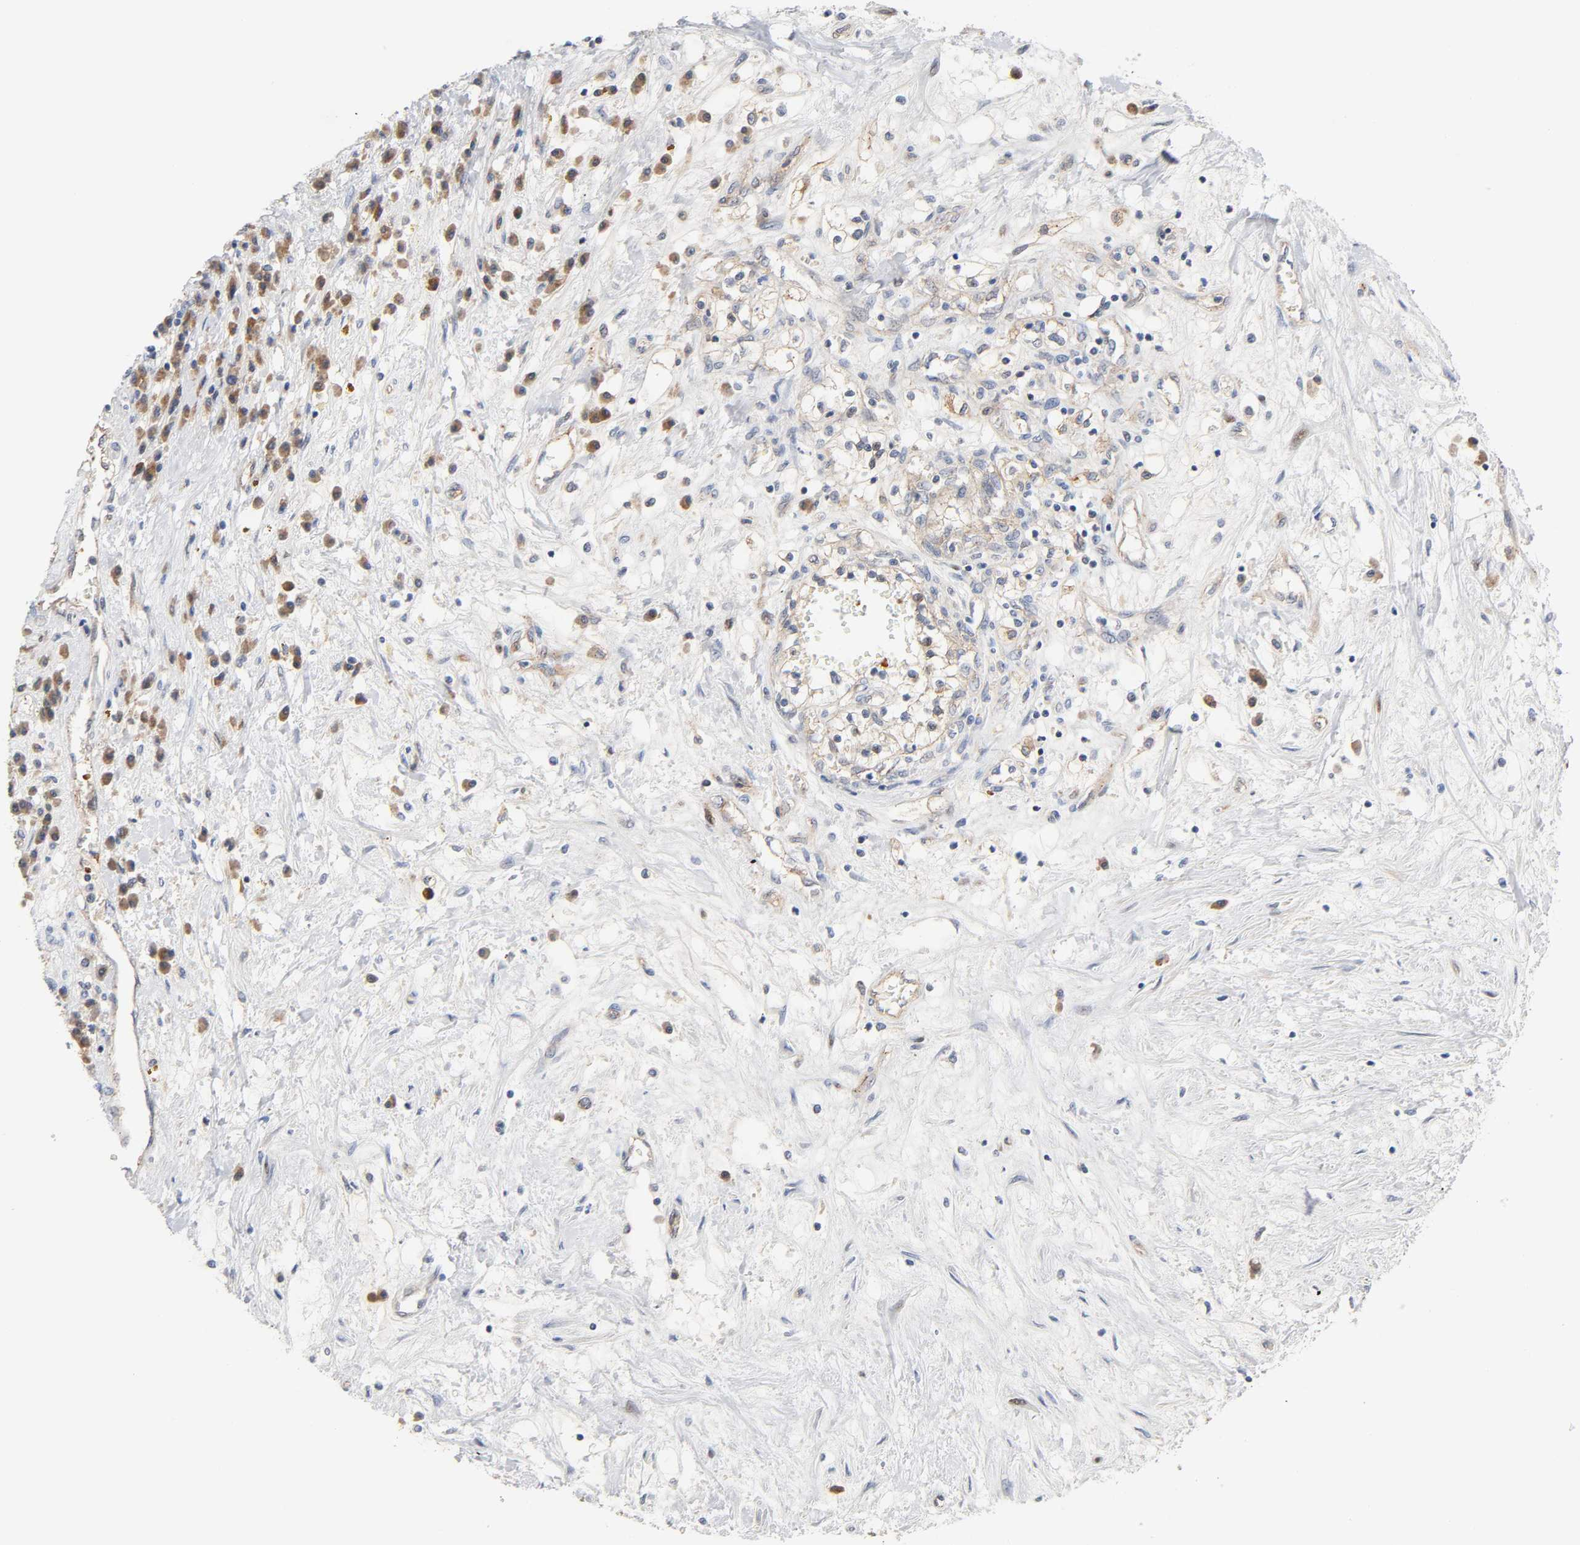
{"staining": {"intensity": "weak", "quantity": "25%-75%", "location": "cytoplasmic/membranous"}, "tissue": "renal cancer", "cell_type": "Tumor cells", "image_type": "cancer", "snomed": [{"axis": "morphology", "description": "Adenocarcinoma, NOS"}, {"axis": "topography", "description": "Kidney"}], "caption": "This photomicrograph exhibits IHC staining of renal adenocarcinoma, with low weak cytoplasmic/membranous expression in about 25%-75% of tumor cells.", "gene": "CD2AP", "patient": {"sex": "male", "age": 68}}